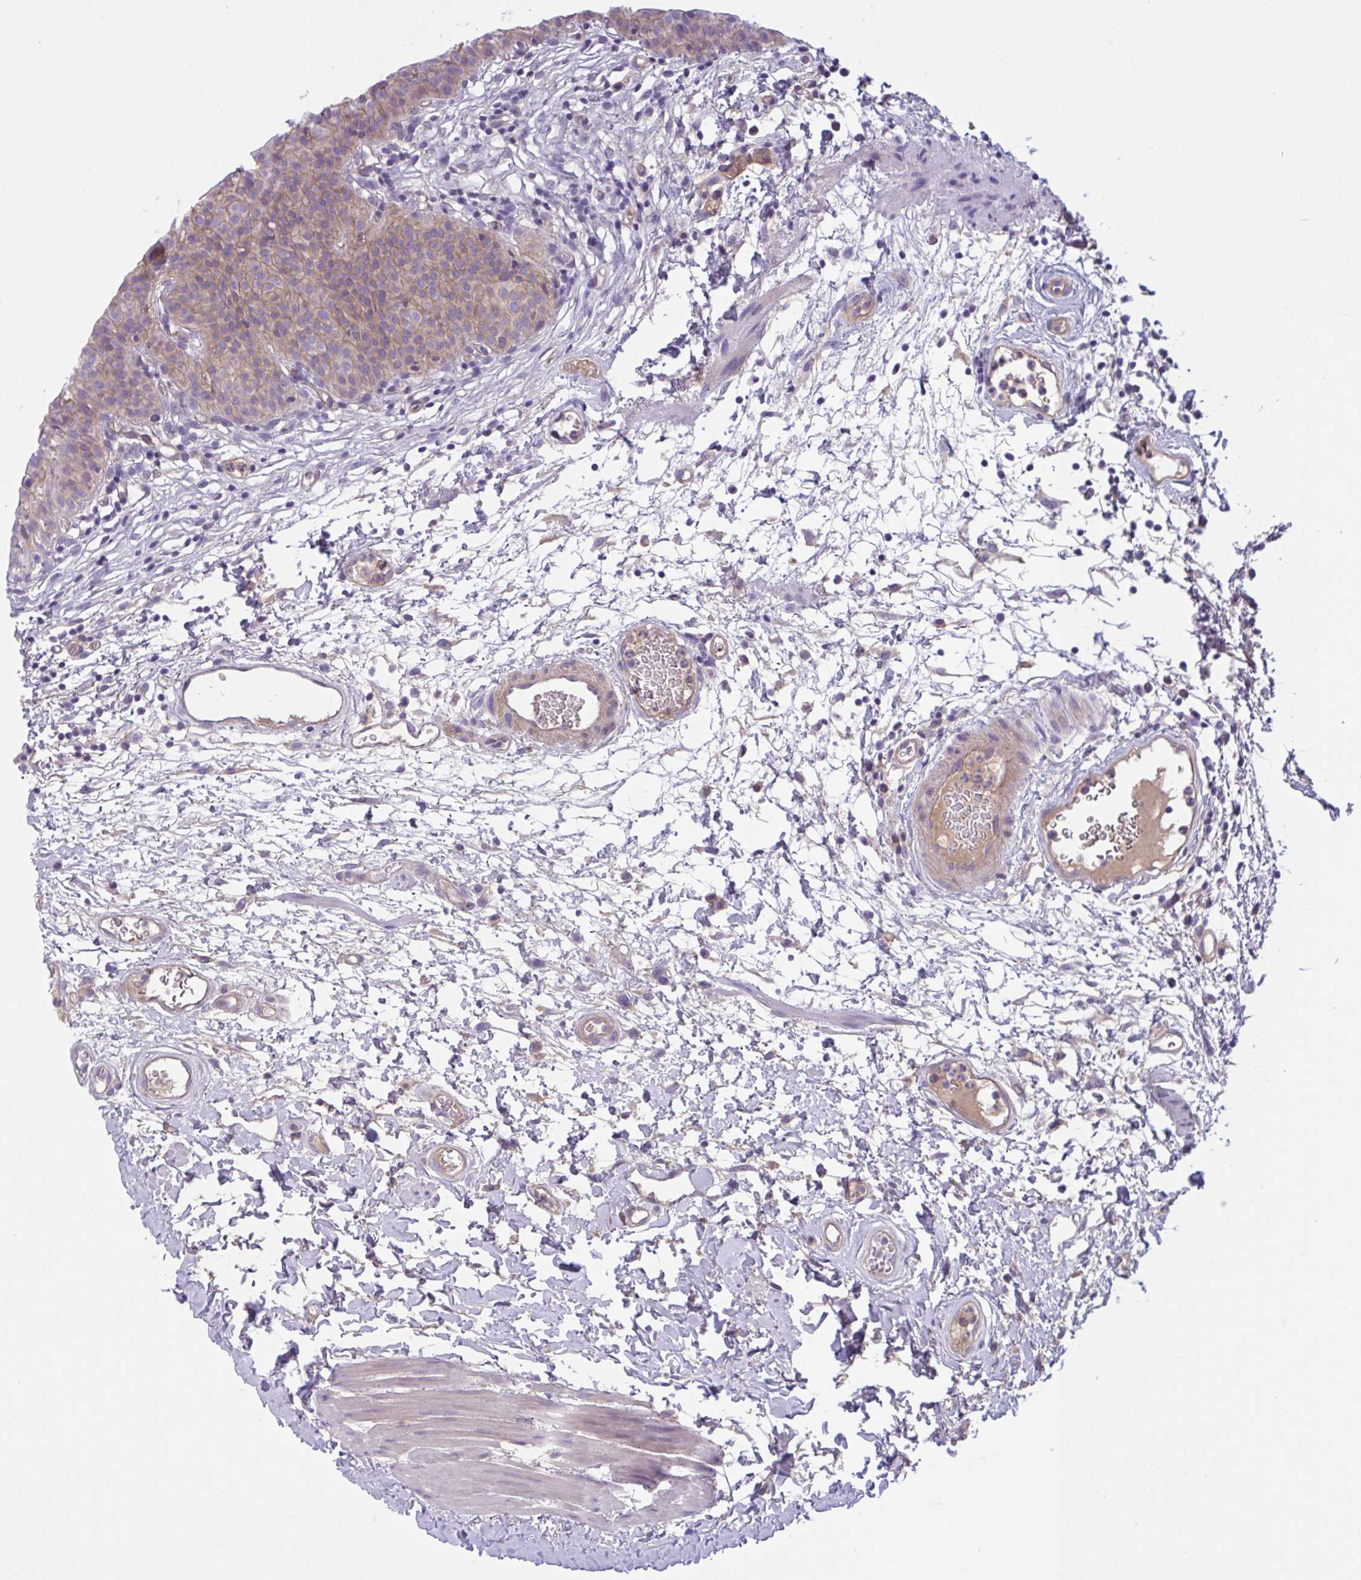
{"staining": {"intensity": "weak", "quantity": "25%-75%", "location": "cytoplasmic/membranous"}, "tissue": "urinary bladder", "cell_type": "Urothelial cells", "image_type": "normal", "snomed": [{"axis": "morphology", "description": "Normal tissue, NOS"}, {"axis": "morphology", "description": "Inflammation, NOS"}, {"axis": "topography", "description": "Urinary bladder"}], "caption": "Urinary bladder stained with immunohistochemistry demonstrates weak cytoplasmic/membranous staining in about 25%-75% of urothelial cells. Using DAB (brown) and hematoxylin (blue) stains, captured at high magnification using brightfield microscopy.", "gene": "TTC7B", "patient": {"sex": "male", "age": 57}}